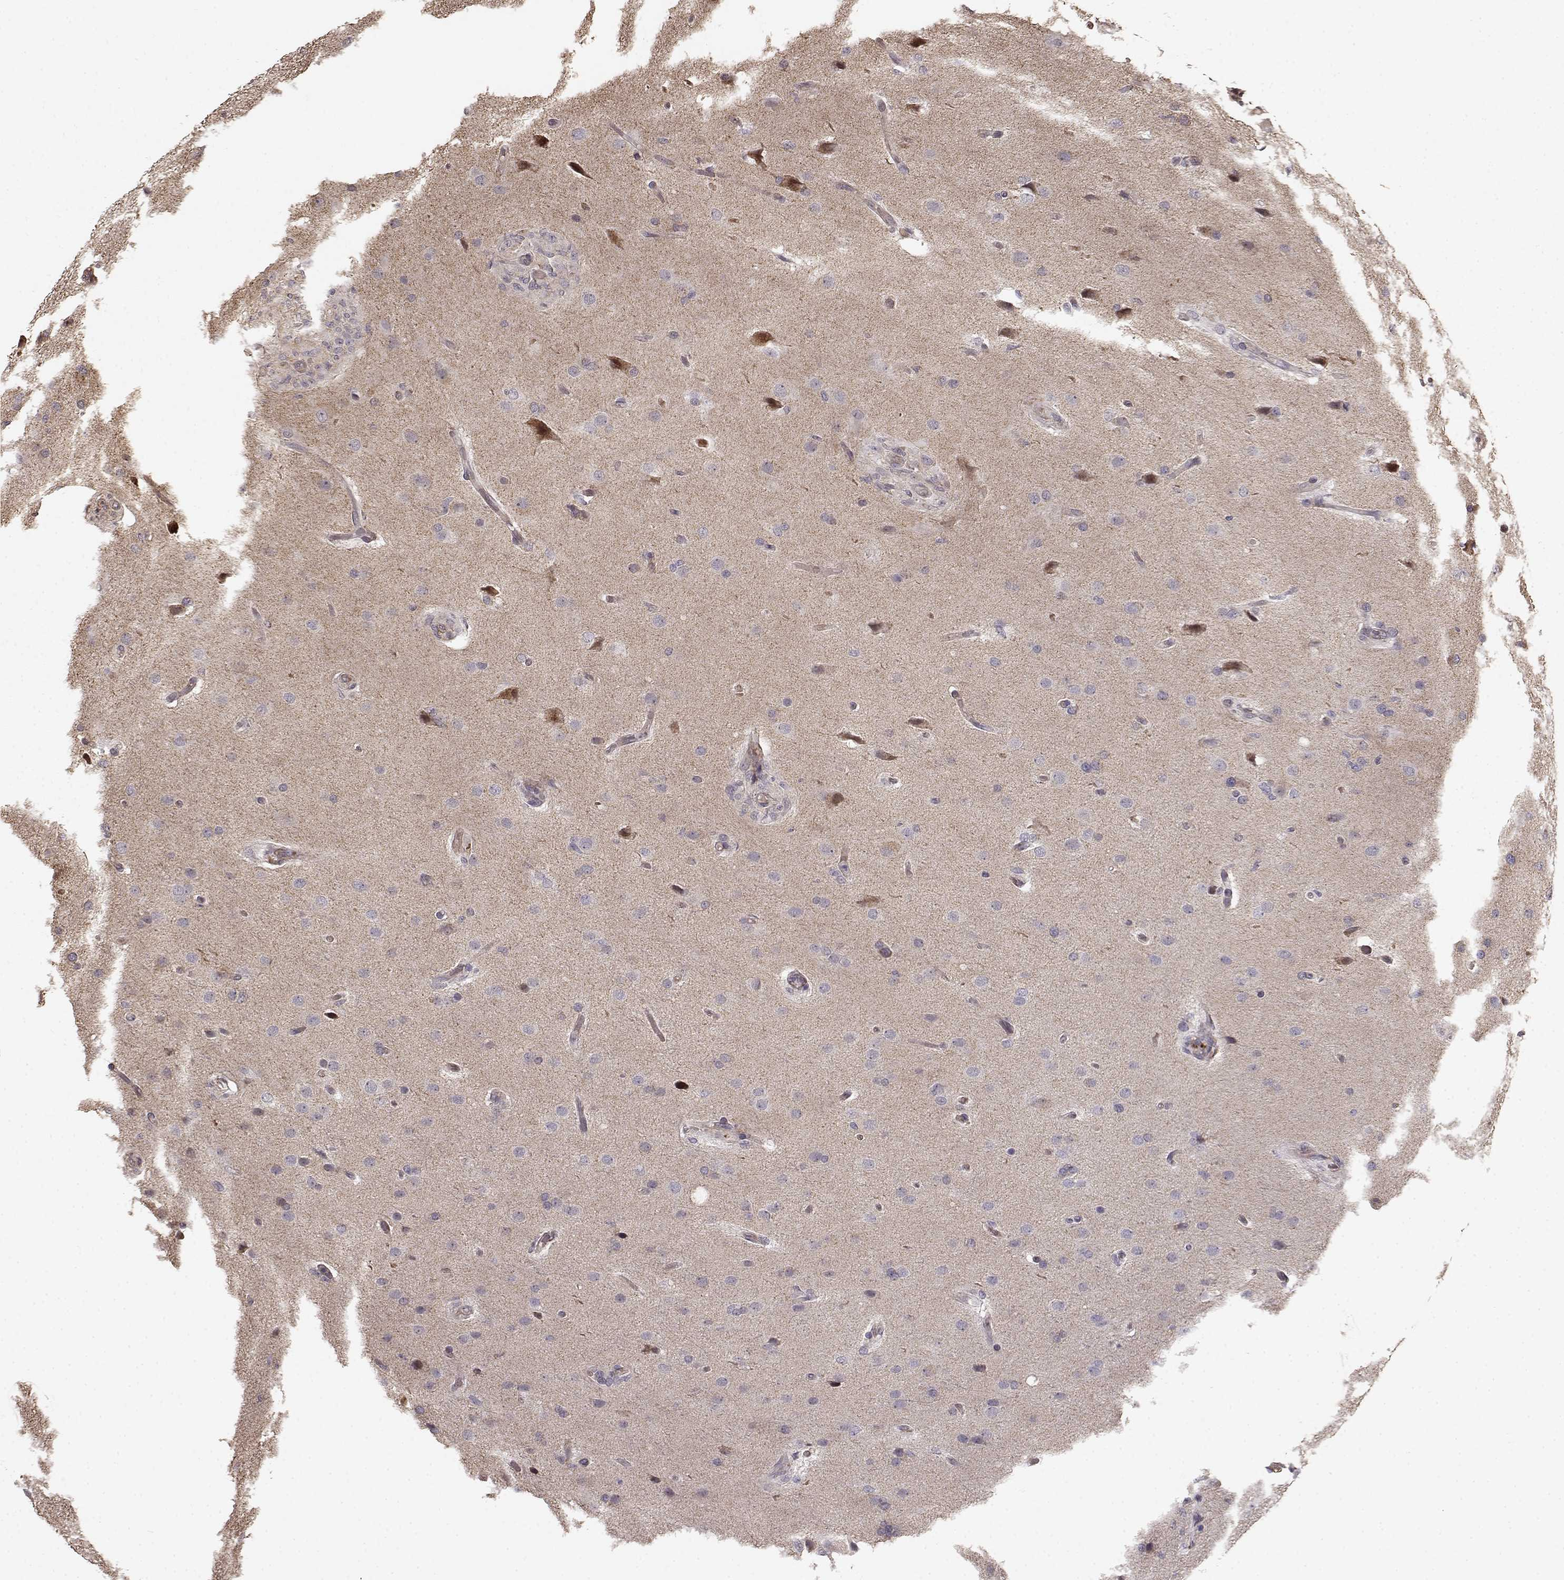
{"staining": {"intensity": "negative", "quantity": "none", "location": "none"}, "tissue": "glioma", "cell_type": "Tumor cells", "image_type": "cancer", "snomed": [{"axis": "morphology", "description": "Glioma, malignant, High grade"}, {"axis": "topography", "description": "Brain"}], "caption": "Human glioma stained for a protein using immunohistochemistry (IHC) displays no expression in tumor cells.", "gene": "BACH2", "patient": {"sex": "male", "age": 68}}